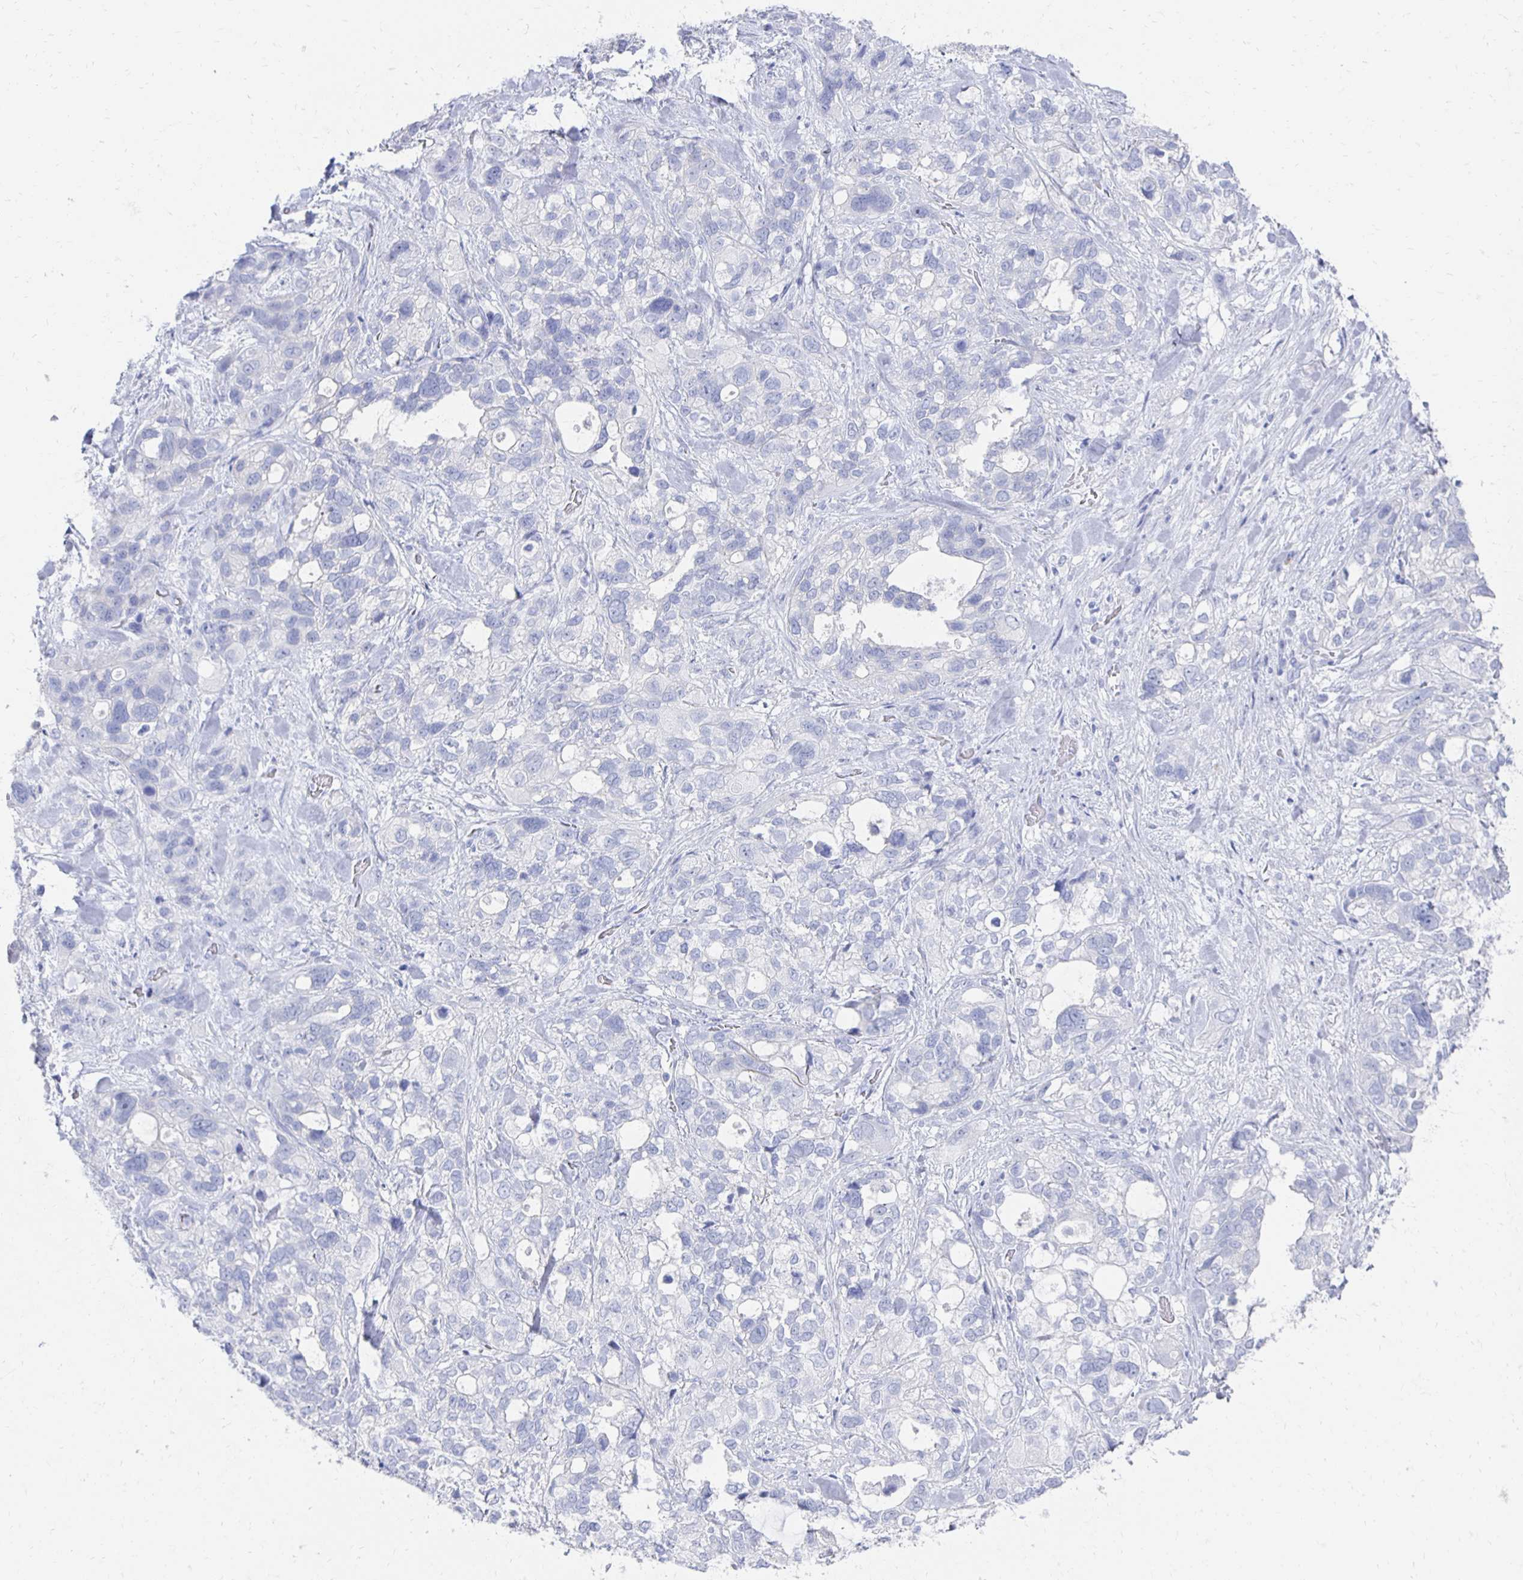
{"staining": {"intensity": "negative", "quantity": "none", "location": "none"}, "tissue": "stomach cancer", "cell_type": "Tumor cells", "image_type": "cancer", "snomed": [{"axis": "morphology", "description": "Adenocarcinoma, NOS"}, {"axis": "topography", "description": "Stomach, upper"}], "caption": "The image exhibits no significant staining in tumor cells of adenocarcinoma (stomach).", "gene": "PRDM7", "patient": {"sex": "female", "age": 81}}